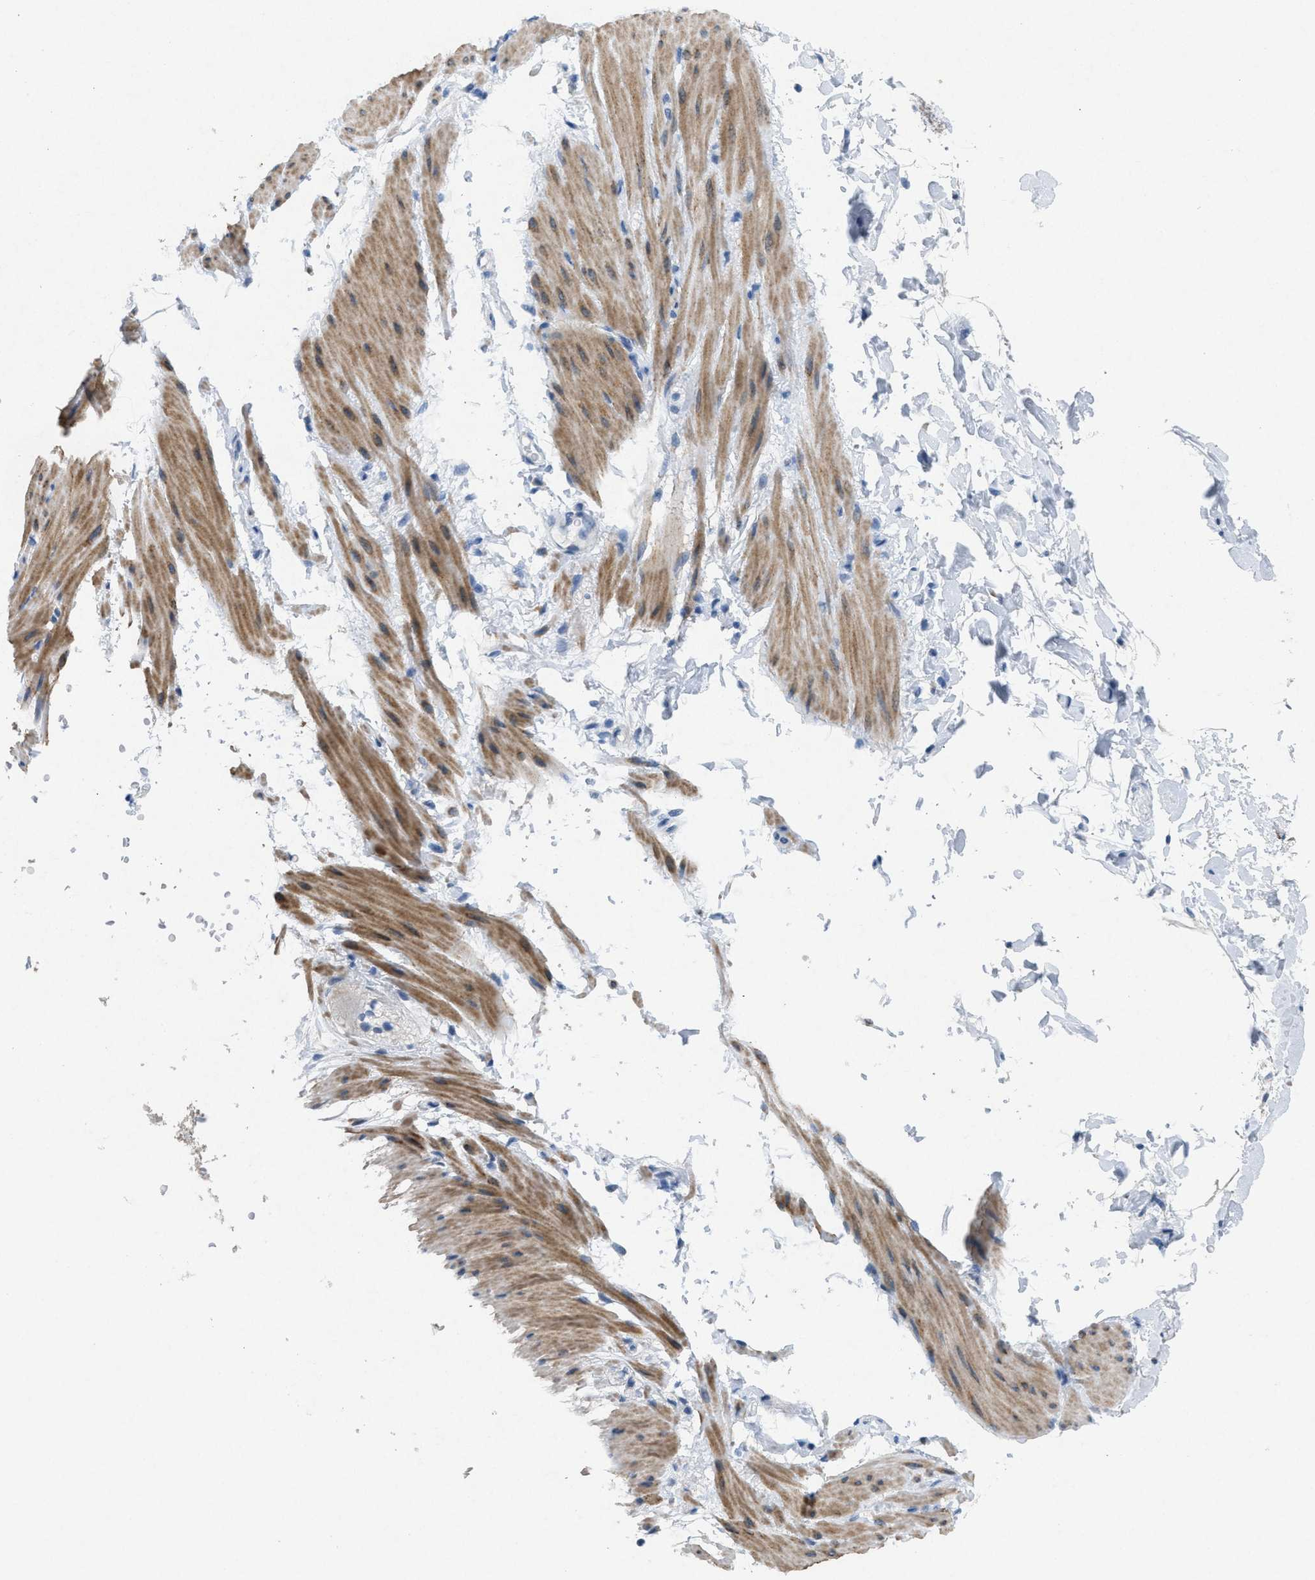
{"staining": {"intensity": "moderate", "quantity": "25%-75%", "location": "cytoplasmic/membranous"}, "tissue": "smooth muscle", "cell_type": "Smooth muscle cells", "image_type": "normal", "snomed": [{"axis": "morphology", "description": "Normal tissue, NOS"}, {"axis": "topography", "description": "Smooth muscle"}, {"axis": "topography", "description": "Colon"}], "caption": "IHC image of normal smooth muscle: smooth muscle stained using immunohistochemistry demonstrates medium levels of moderate protein expression localized specifically in the cytoplasmic/membranous of smooth muscle cells, appearing as a cytoplasmic/membranous brown color.", "gene": "TASOR", "patient": {"sex": "male", "age": 67}}